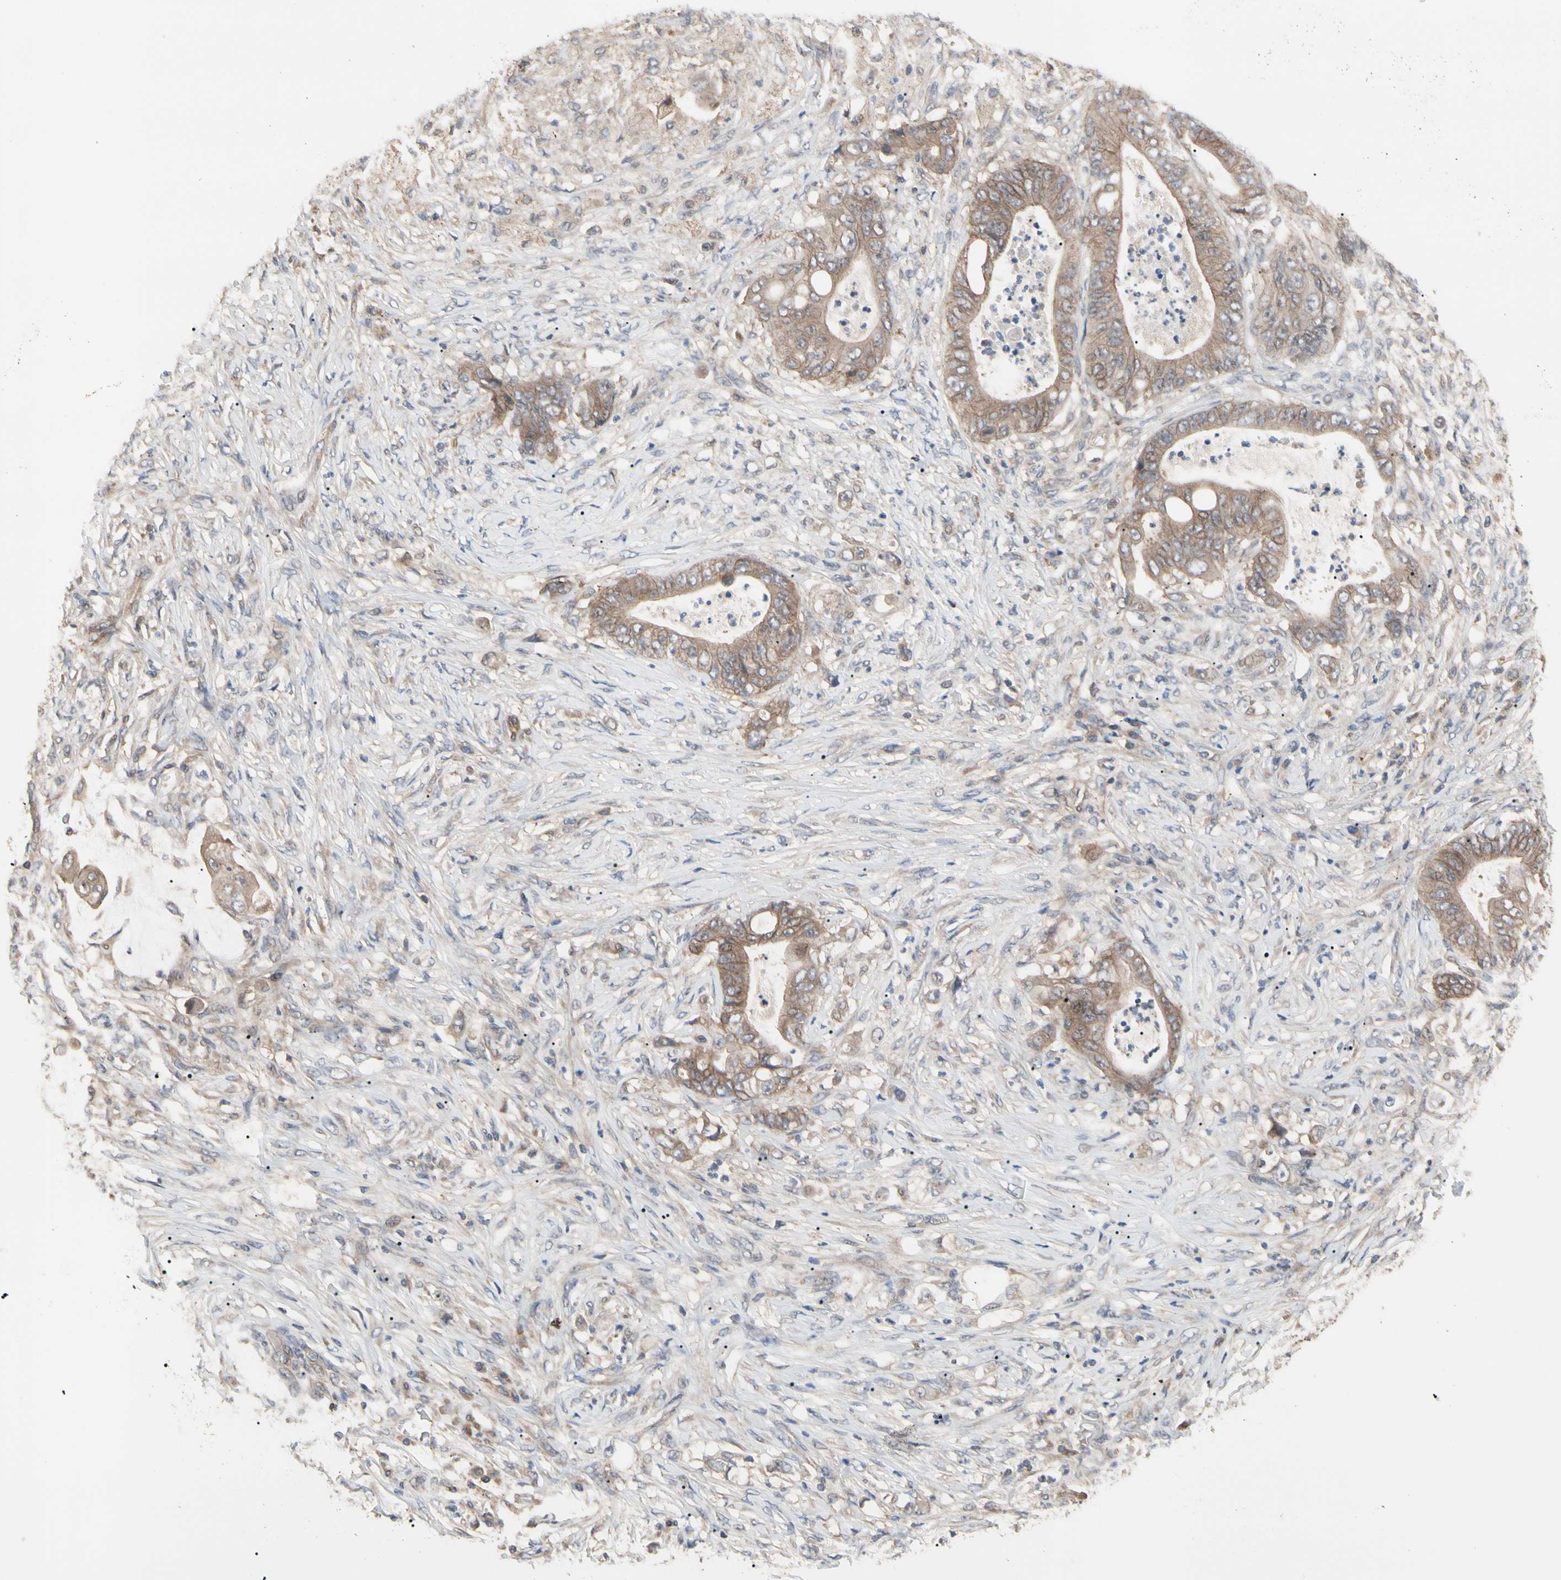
{"staining": {"intensity": "moderate", "quantity": ">75%", "location": "cytoplasmic/membranous"}, "tissue": "stomach cancer", "cell_type": "Tumor cells", "image_type": "cancer", "snomed": [{"axis": "morphology", "description": "Adenocarcinoma, NOS"}, {"axis": "topography", "description": "Stomach"}], "caption": "The histopathology image displays immunohistochemical staining of adenocarcinoma (stomach). There is moderate cytoplasmic/membranous expression is present in approximately >75% of tumor cells.", "gene": "DPP8", "patient": {"sex": "female", "age": 73}}